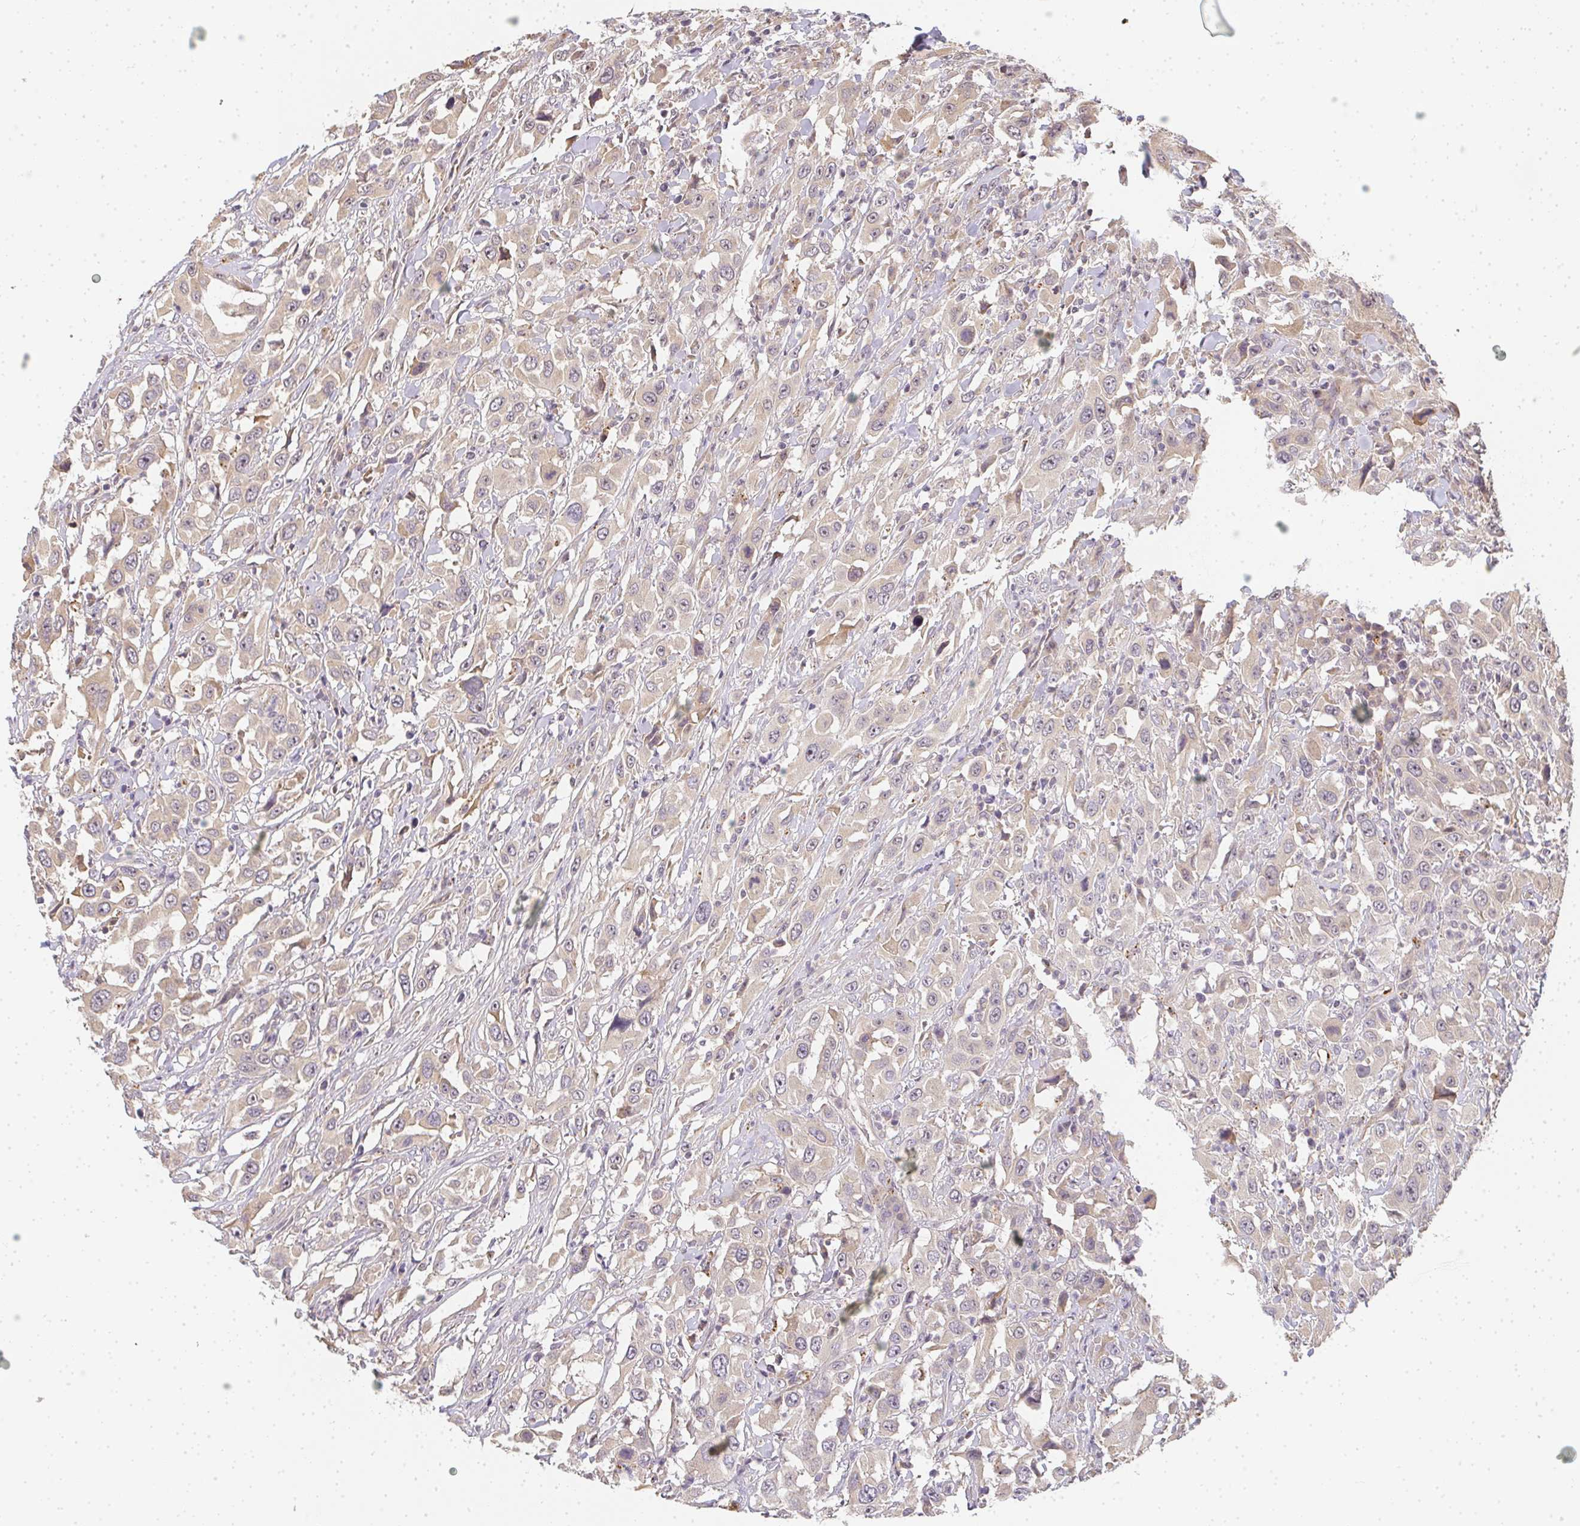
{"staining": {"intensity": "weak", "quantity": "<25%", "location": "cytoplasmic/membranous"}, "tissue": "urothelial cancer", "cell_type": "Tumor cells", "image_type": "cancer", "snomed": [{"axis": "morphology", "description": "Urothelial carcinoma, High grade"}, {"axis": "topography", "description": "Urinary bladder"}], "caption": "IHC of human urothelial carcinoma (high-grade) exhibits no positivity in tumor cells.", "gene": "SLC35B3", "patient": {"sex": "male", "age": 61}}